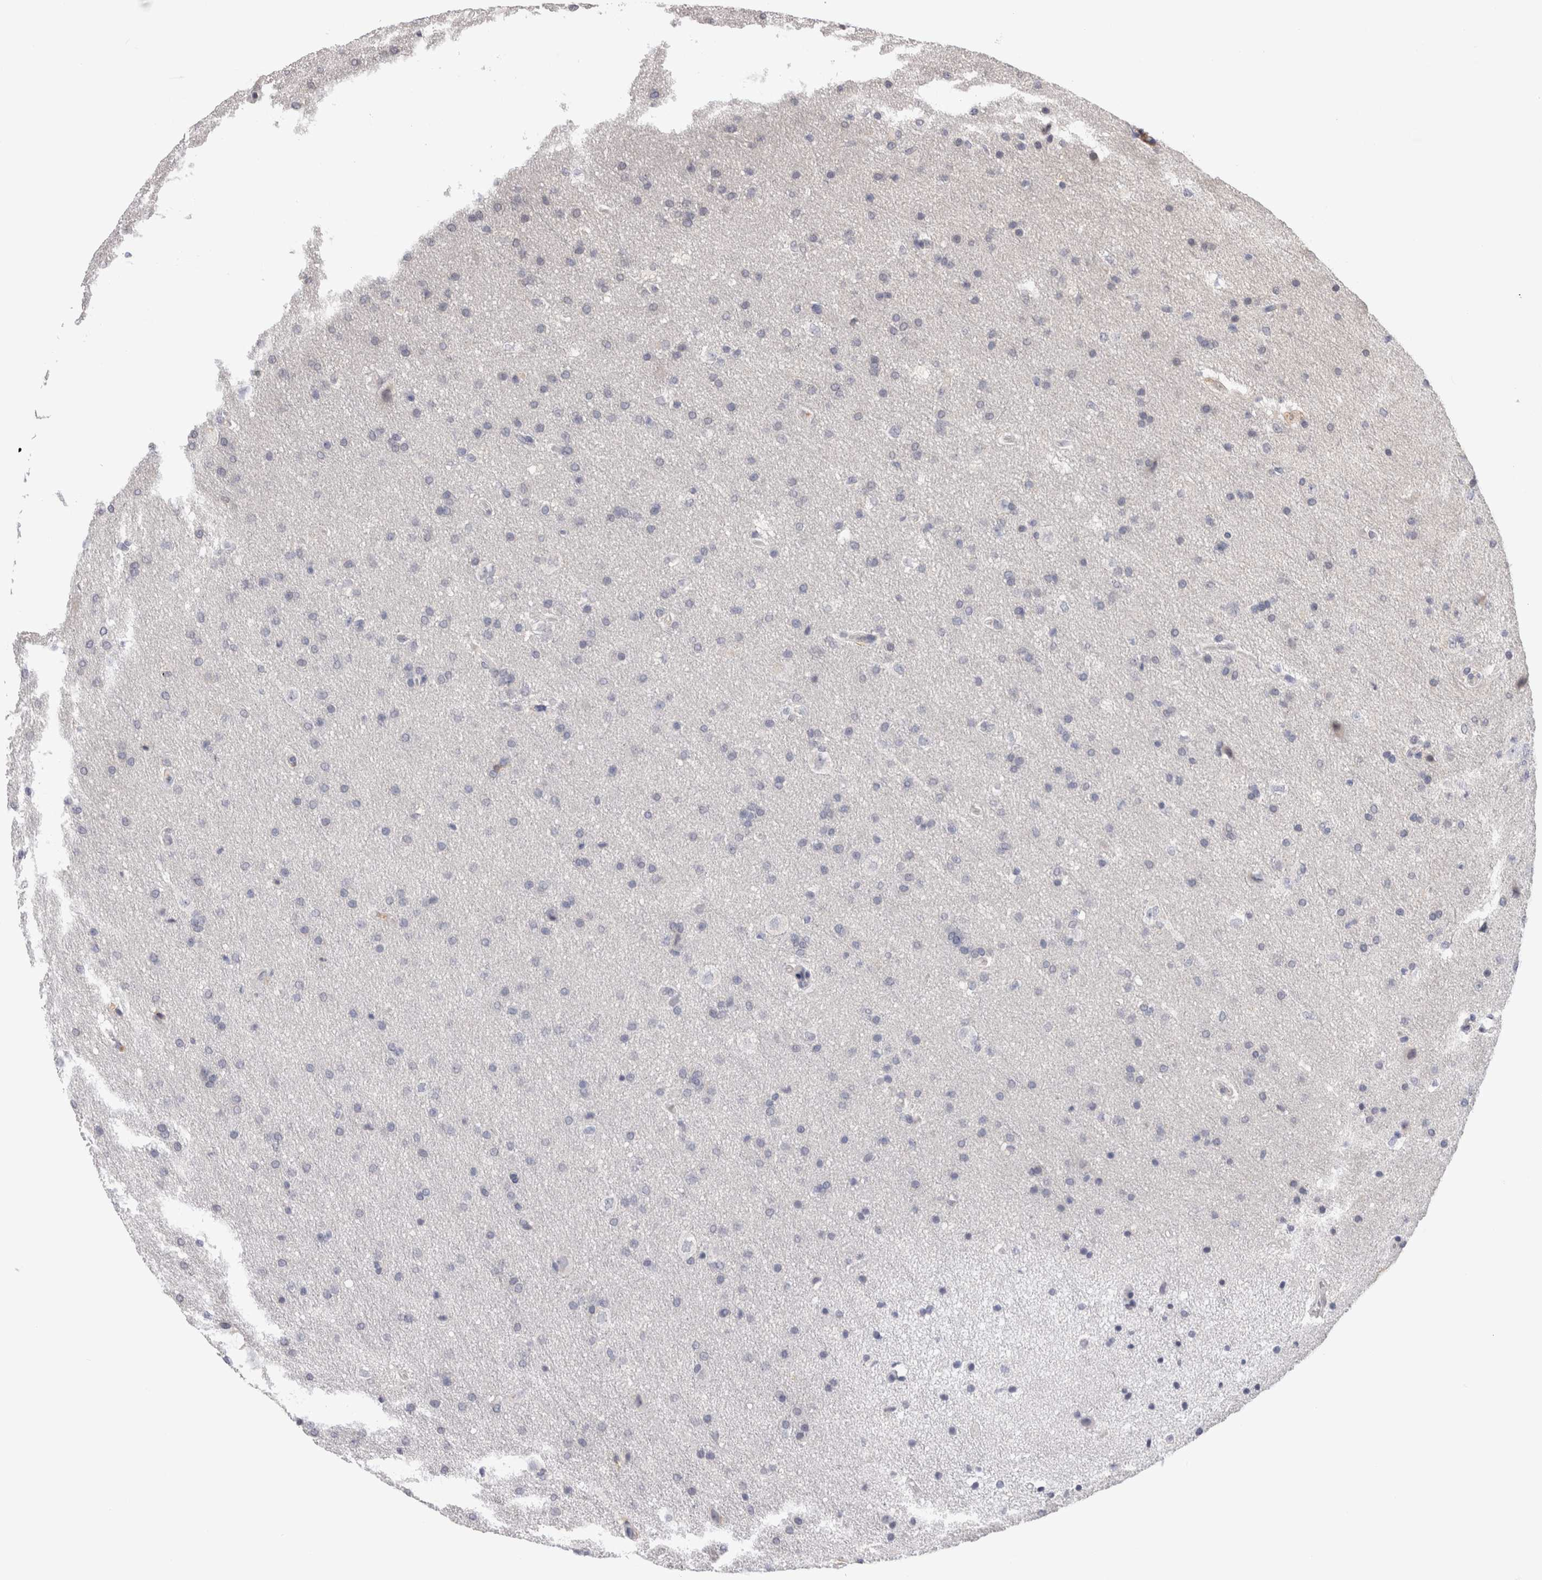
{"staining": {"intensity": "negative", "quantity": "none", "location": "none"}, "tissue": "glioma", "cell_type": "Tumor cells", "image_type": "cancer", "snomed": [{"axis": "morphology", "description": "Glioma, malignant, Low grade"}, {"axis": "topography", "description": "Brain"}], "caption": "Tumor cells are negative for brown protein staining in low-grade glioma (malignant). (Immunohistochemistry (ihc), brightfield microscopy, high magnification).", "gene": "VSIG4", "patient": {"sex": "female", "age": 37}}